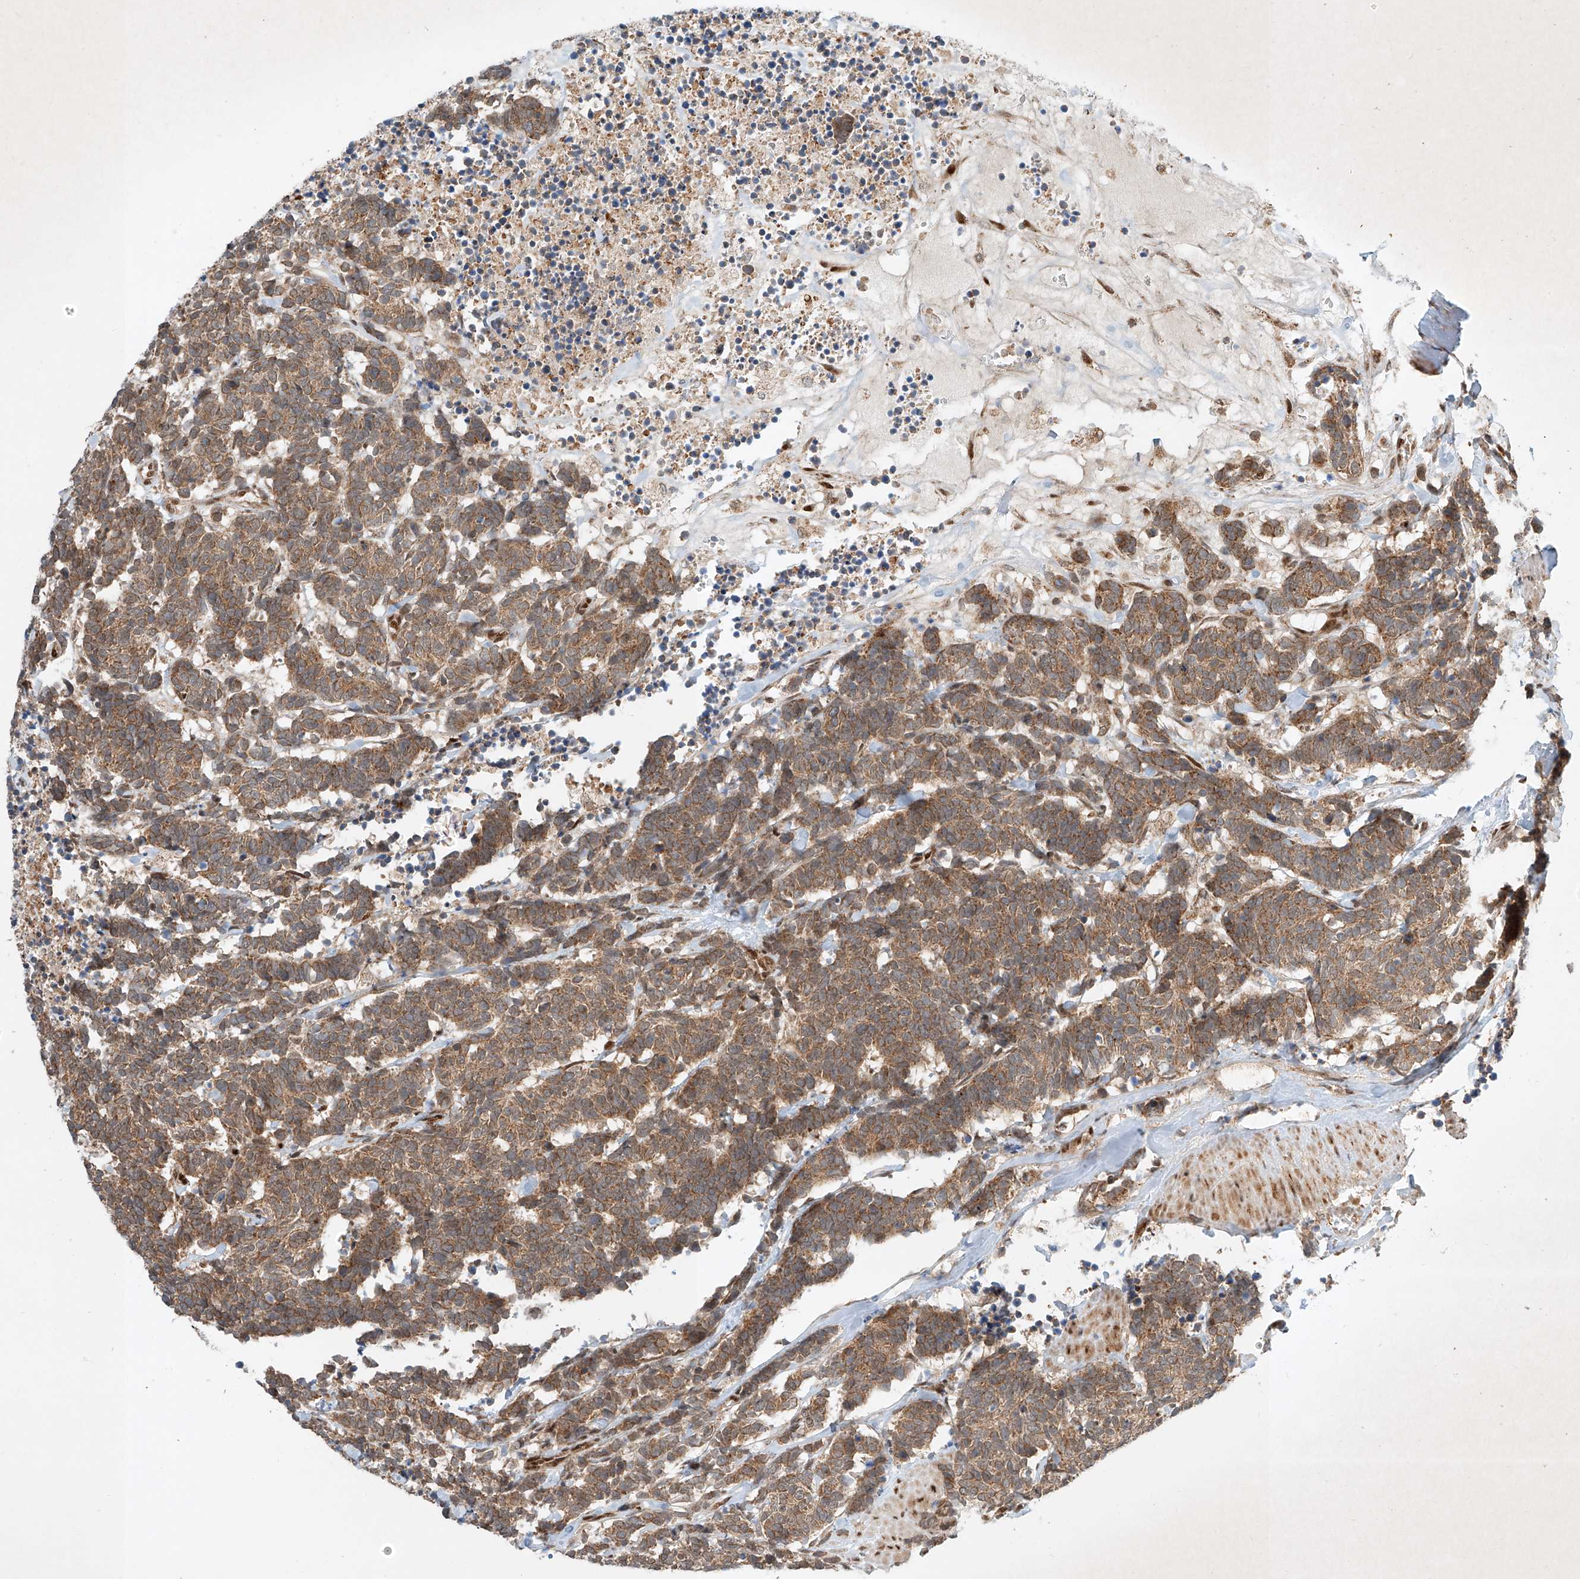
{"staining": {"intensity": "moderate", "quantity": ">75%", "location": "cytoplasmic/membranous"}, "tissue": "carcinoid", "cell_type": "Tumor cells", "image_type": "cancer", "snomed": [{"axis": "morphology", "description": "Carcinoma, NOS"}, {"axis": "morphology", "description": "Carcinoid, malignant, NOS"}, {"axis": "topography", "description": "Urinary bladder"}], "caption": "DAB (3,3'-diaminobenzidine) immunohistochemical staining of human carcinoid (malignant) shows moderate cytoplasmic/membranous protein expression in about >75% of tumor cells.", "gene": "EPG5", "patient": {"sex": "male", "age": 57}}